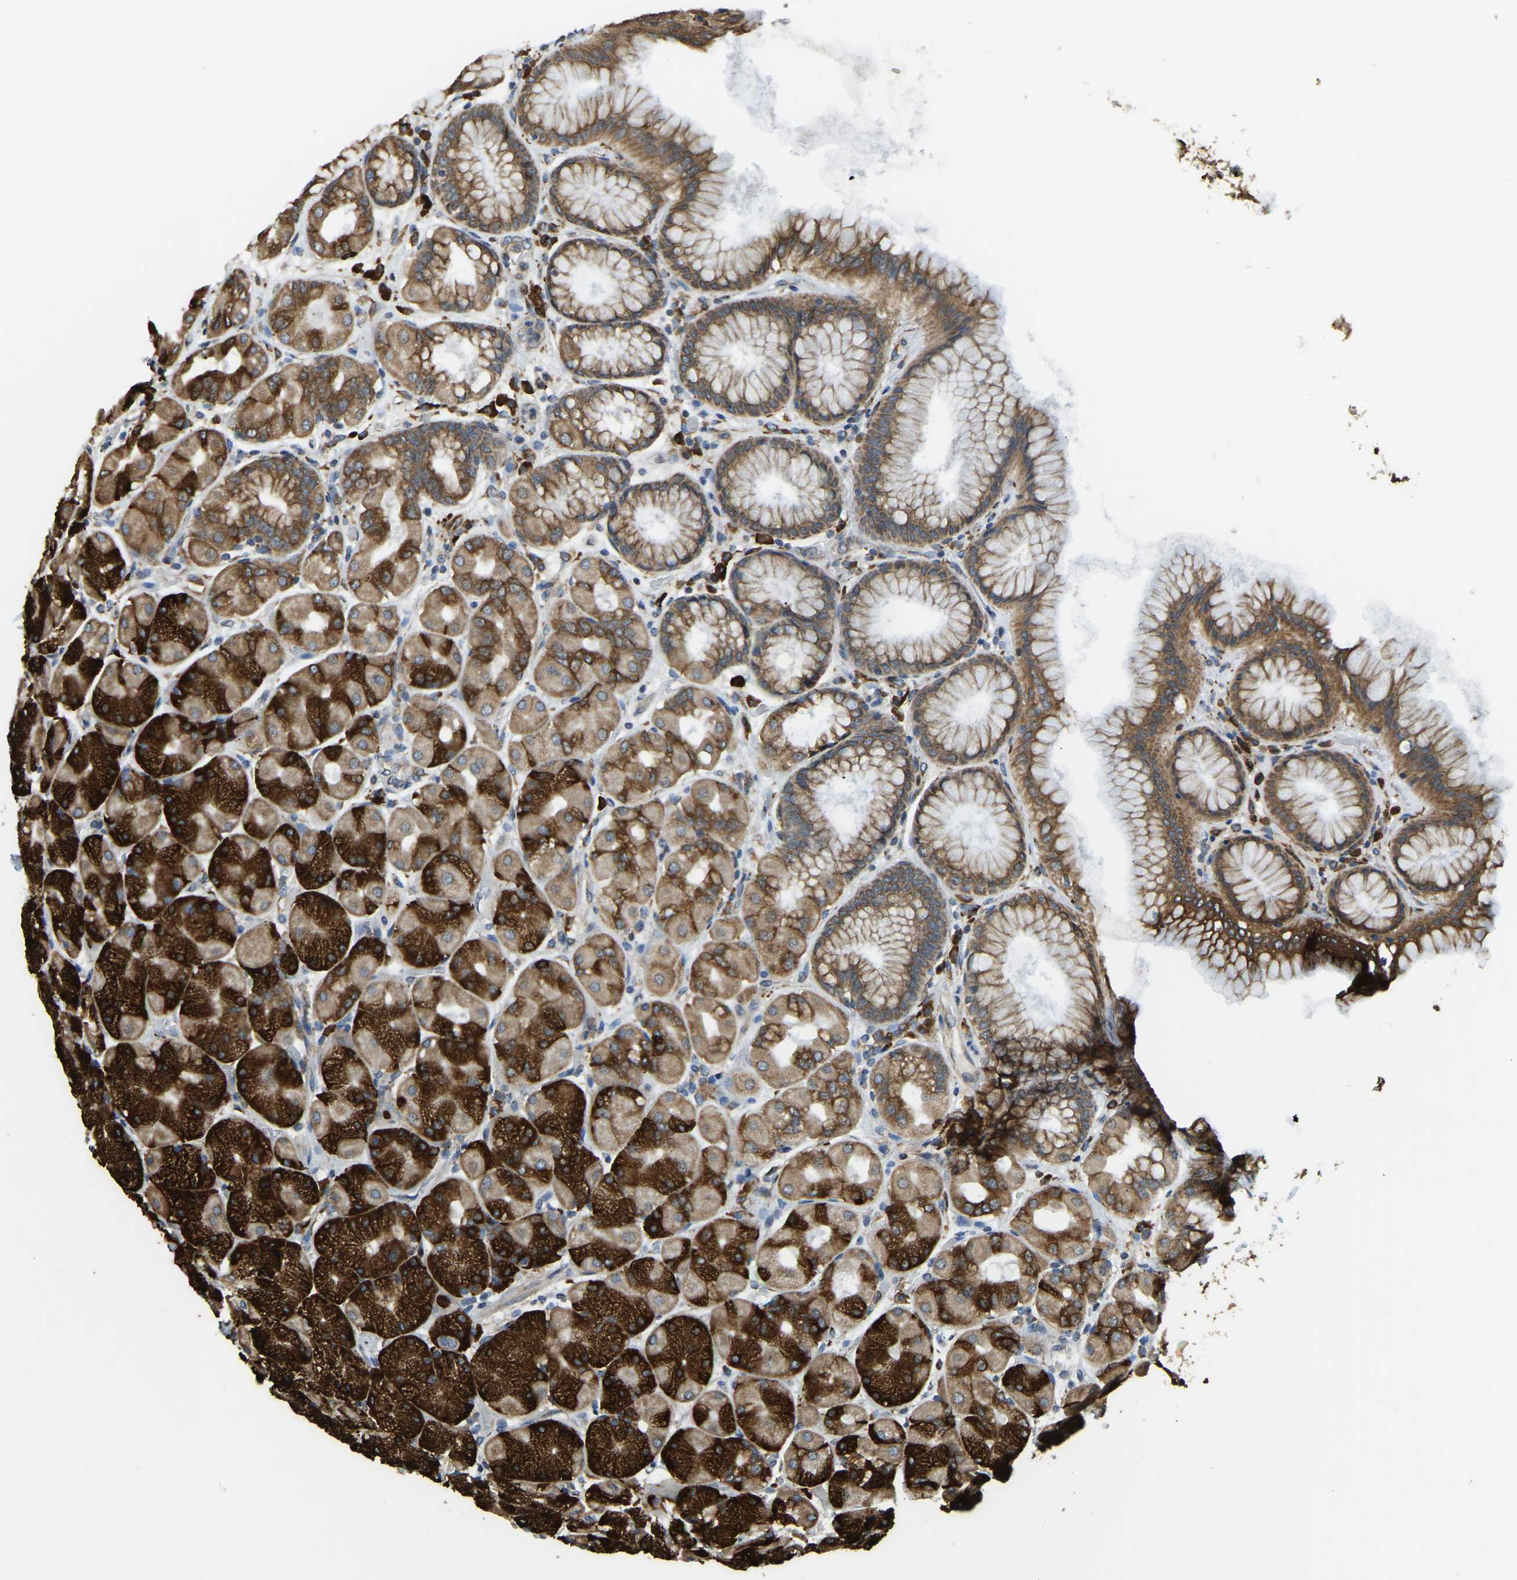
{"staining": {"intensity": "strong", "quantity": ">75%", "location": "cytoplasmic/membranous"}, "tissue": "stomach", "cell_type": "Glandular cells", "image_type": "normal", "snomed": [{"axis": "morphology", "description": "Normal tissue, NOS"}, {"axis": "topography", "description": "Stomach, upper"}], "caption": "This is an image of immunohistochemistry (IHC) staining of unremarkable stomach, which shows strong staining in the cytoplasmic/membranous of glandular cells.", "gene": "RNF115", "patient": {"sex": "female", "age": 56}}